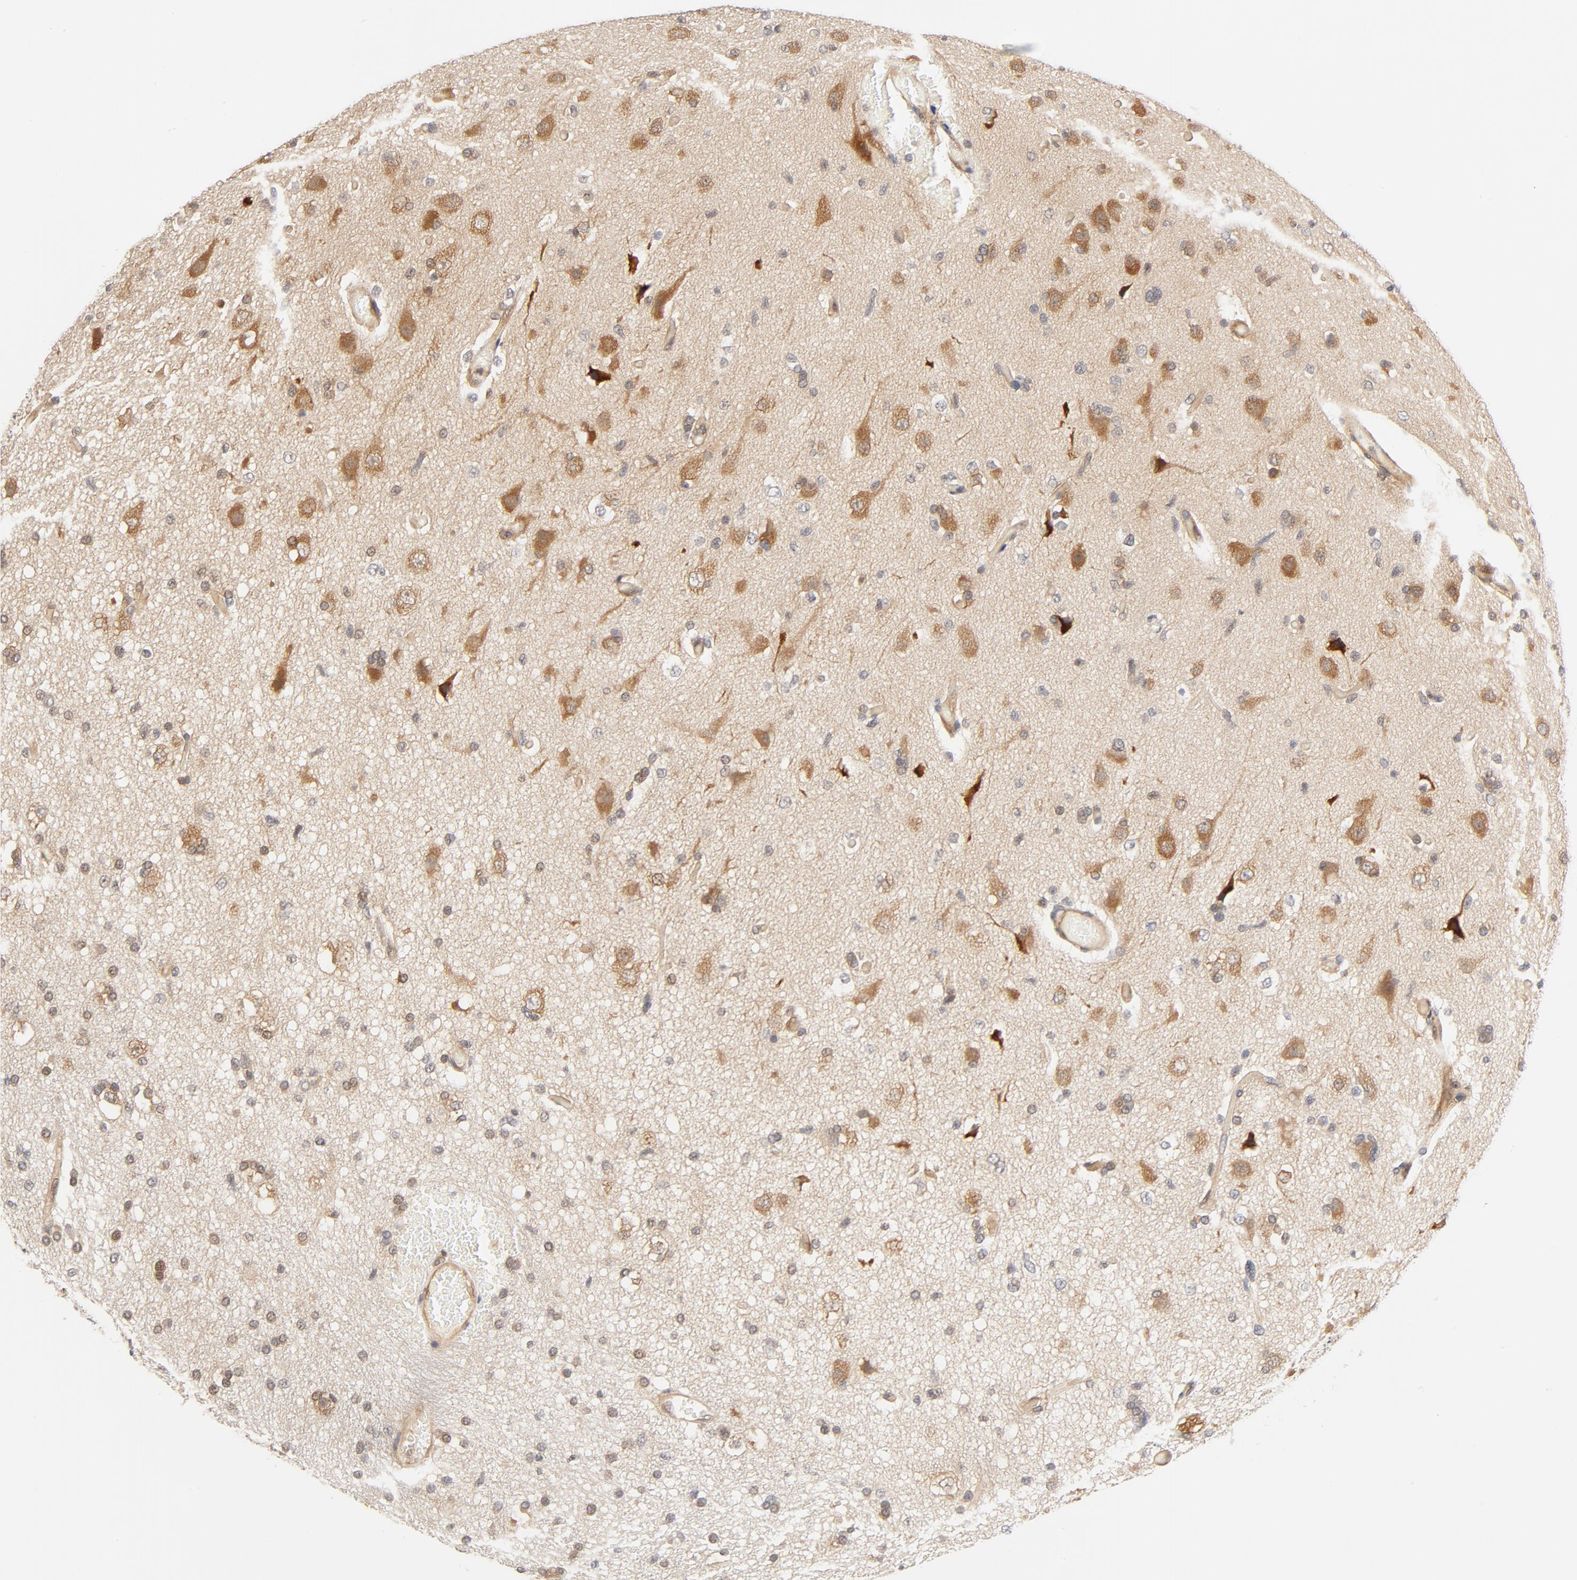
{"staining": {"intensity": "moderate", "quantity": ">75%", "location": "cytoplasmic/membranous"}, "tissue": "glioma", "cell_type": "Tumor cells", "image_type": "cancer", "snomed": [{"axis": "morphology", "description": "Glioma, malignant, High grade"}, {"axis": "topography", "description": "Brain"}], "caption": "Glioma stained with IHC demonstrates moderate cytoplasmic/membranous expression in about >75% of tumor cells.", "gene": "EIF4E", "patient": {"sex": "male", "age": 33}}